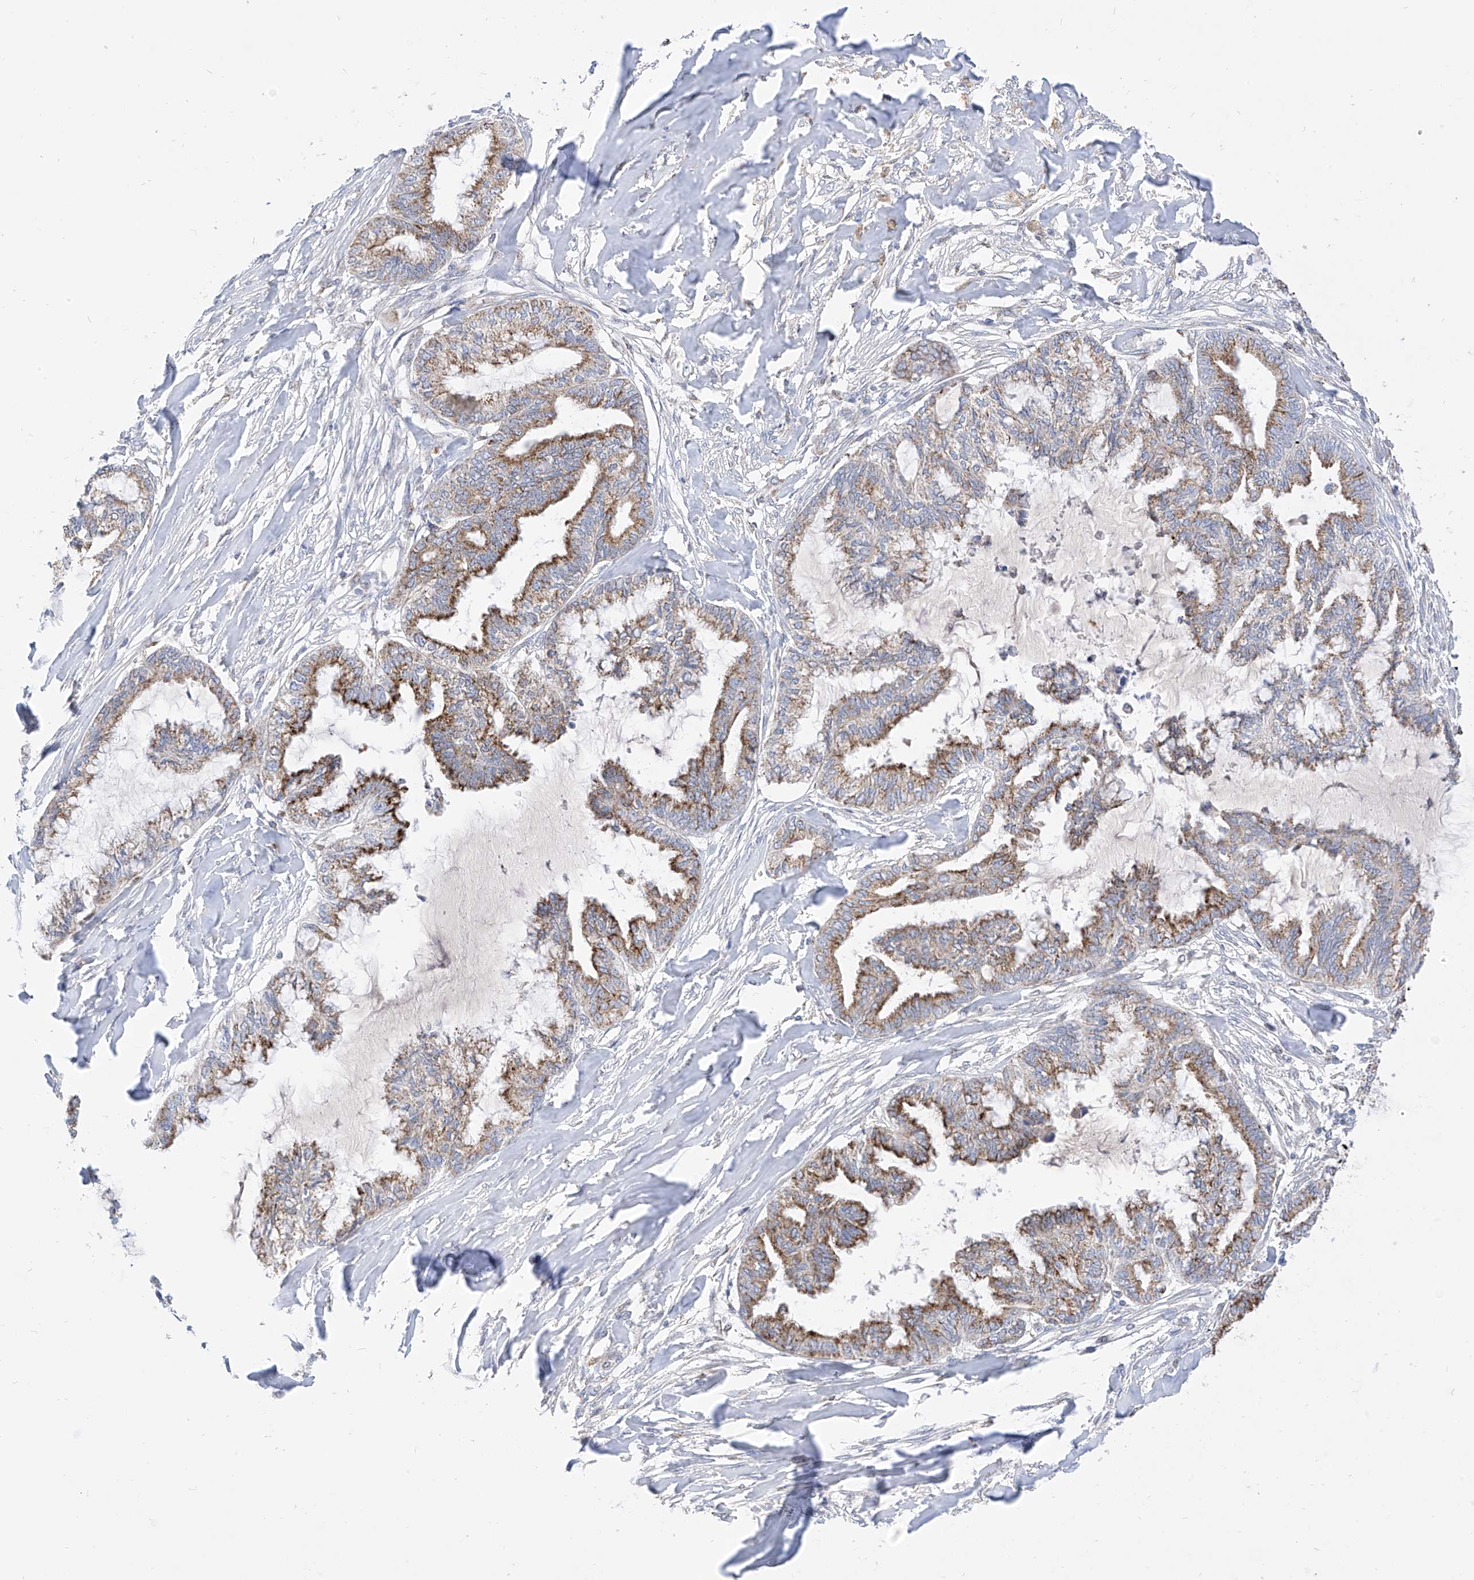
{"staining": {"intensity": "strong", "quantity": "<25%", "location": "cytoplasmic/membranous"}, "tissue": "endometrial cancer", "cell_type": "Tumor cells", "image_type": "cancer", "snomed": [{"axis": "morphology", "description": "Adenocarcinoma, NOS"}, {"axis": "topography", "description": "Endometrium"}], "caption": "Protein expression analysis of adenocarcinoma (endometrial) shows strong cytoplasmic/membranous staining in approximately <25% of tumor cells.", "gene": "RASA2", "patient": {"sex": "female", "age": 86}}